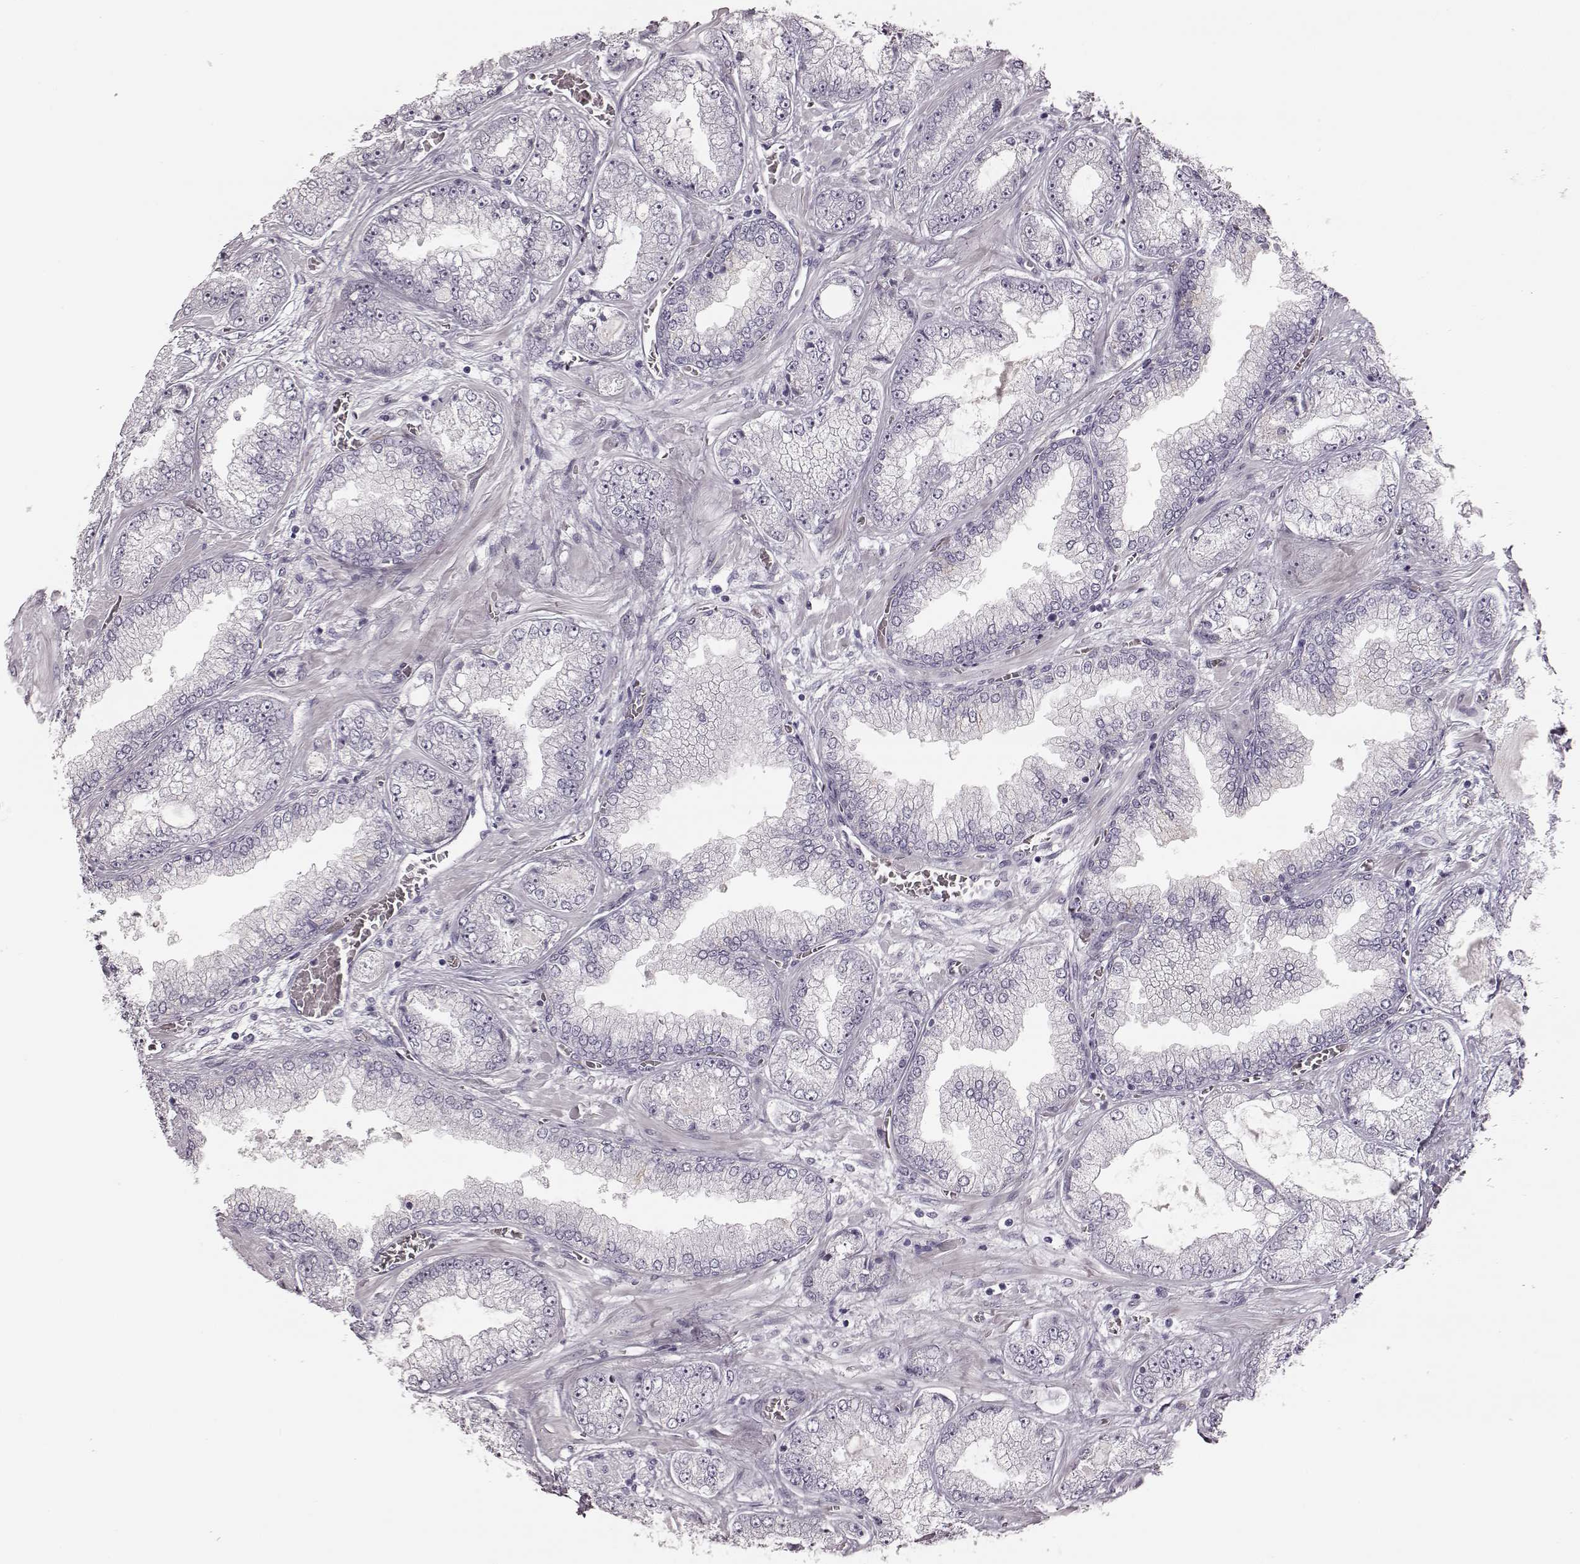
{"staining": {"intensity": "negative", "quantity": "none", "location": "none"}, "tissue": "prostate cancer", "cell_type": "Tumor cells", "image_type": "cancer", "snomed": [{"axis": "morphology", "description": "Adenocarcinoma, Low grade"}, {"axis": "topography", "description": "Prostate"}], "caption": "Image shows no significant protein expression in tumor cells of prostate cancer.", "gene": "ZNF433", "patient": {"sex": "male", "age": 57}}